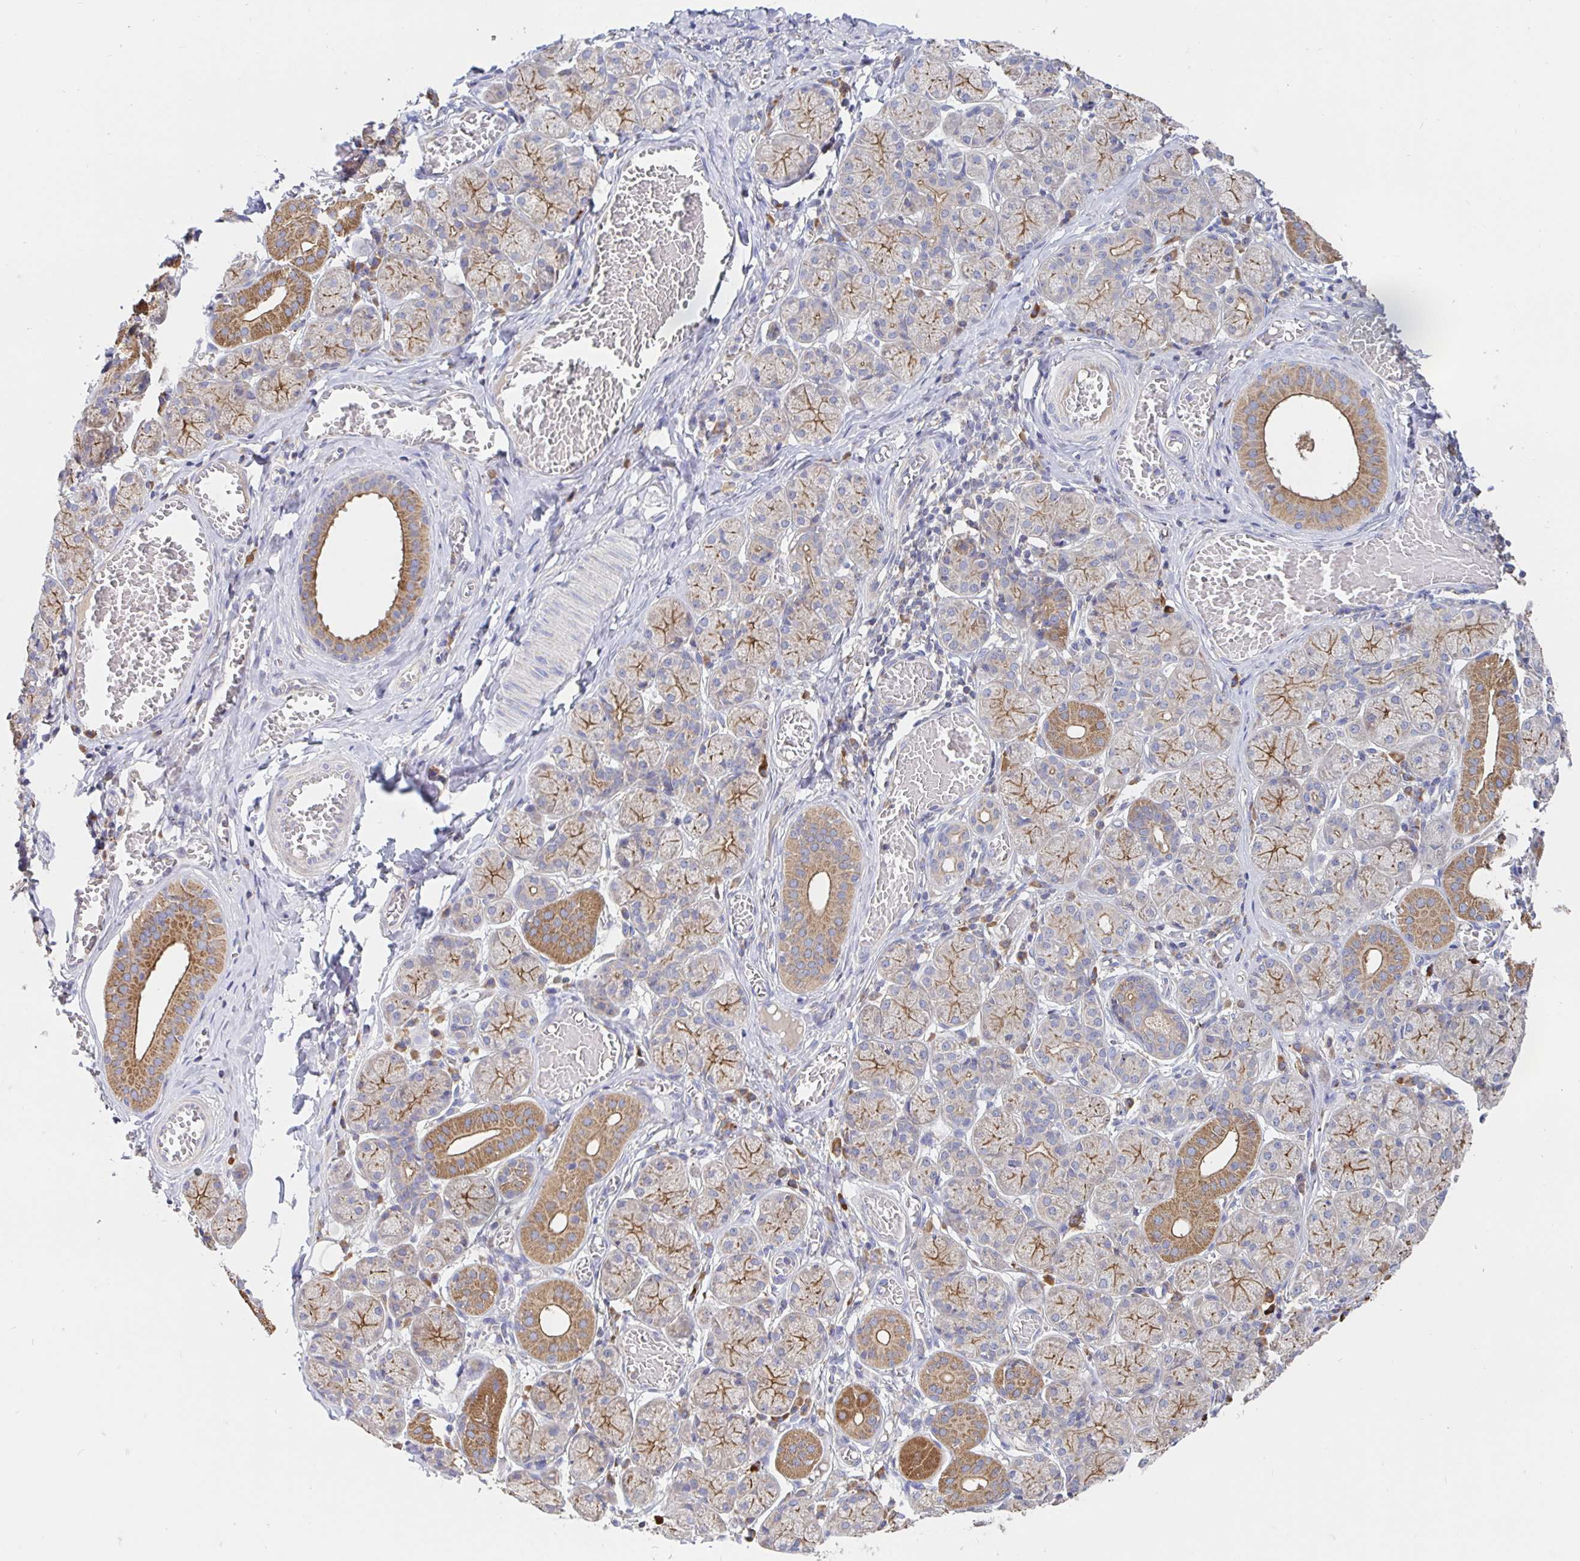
{"staining": {"intensity": "moderate", "quantity": ">75%", "location": "cytoplasmic/membranous"}, "tissue": "salivary gland", "cell_type": "Glandular cells", "image_type": "normal", "snomed": [{"axis": "morphology", "description": "Normal tissue, NOS"}, {"axis": "topography", "description": "Salivary gland"}], "caption": "Immunohistochemical staining of benign salivary gland demonstrates >75% levels of moderate cytoplasmic/membranous protein staining in about >75% of glandular cells.", "gene": "PRDX3", "patient": {"sex": "female", "age": 24}}